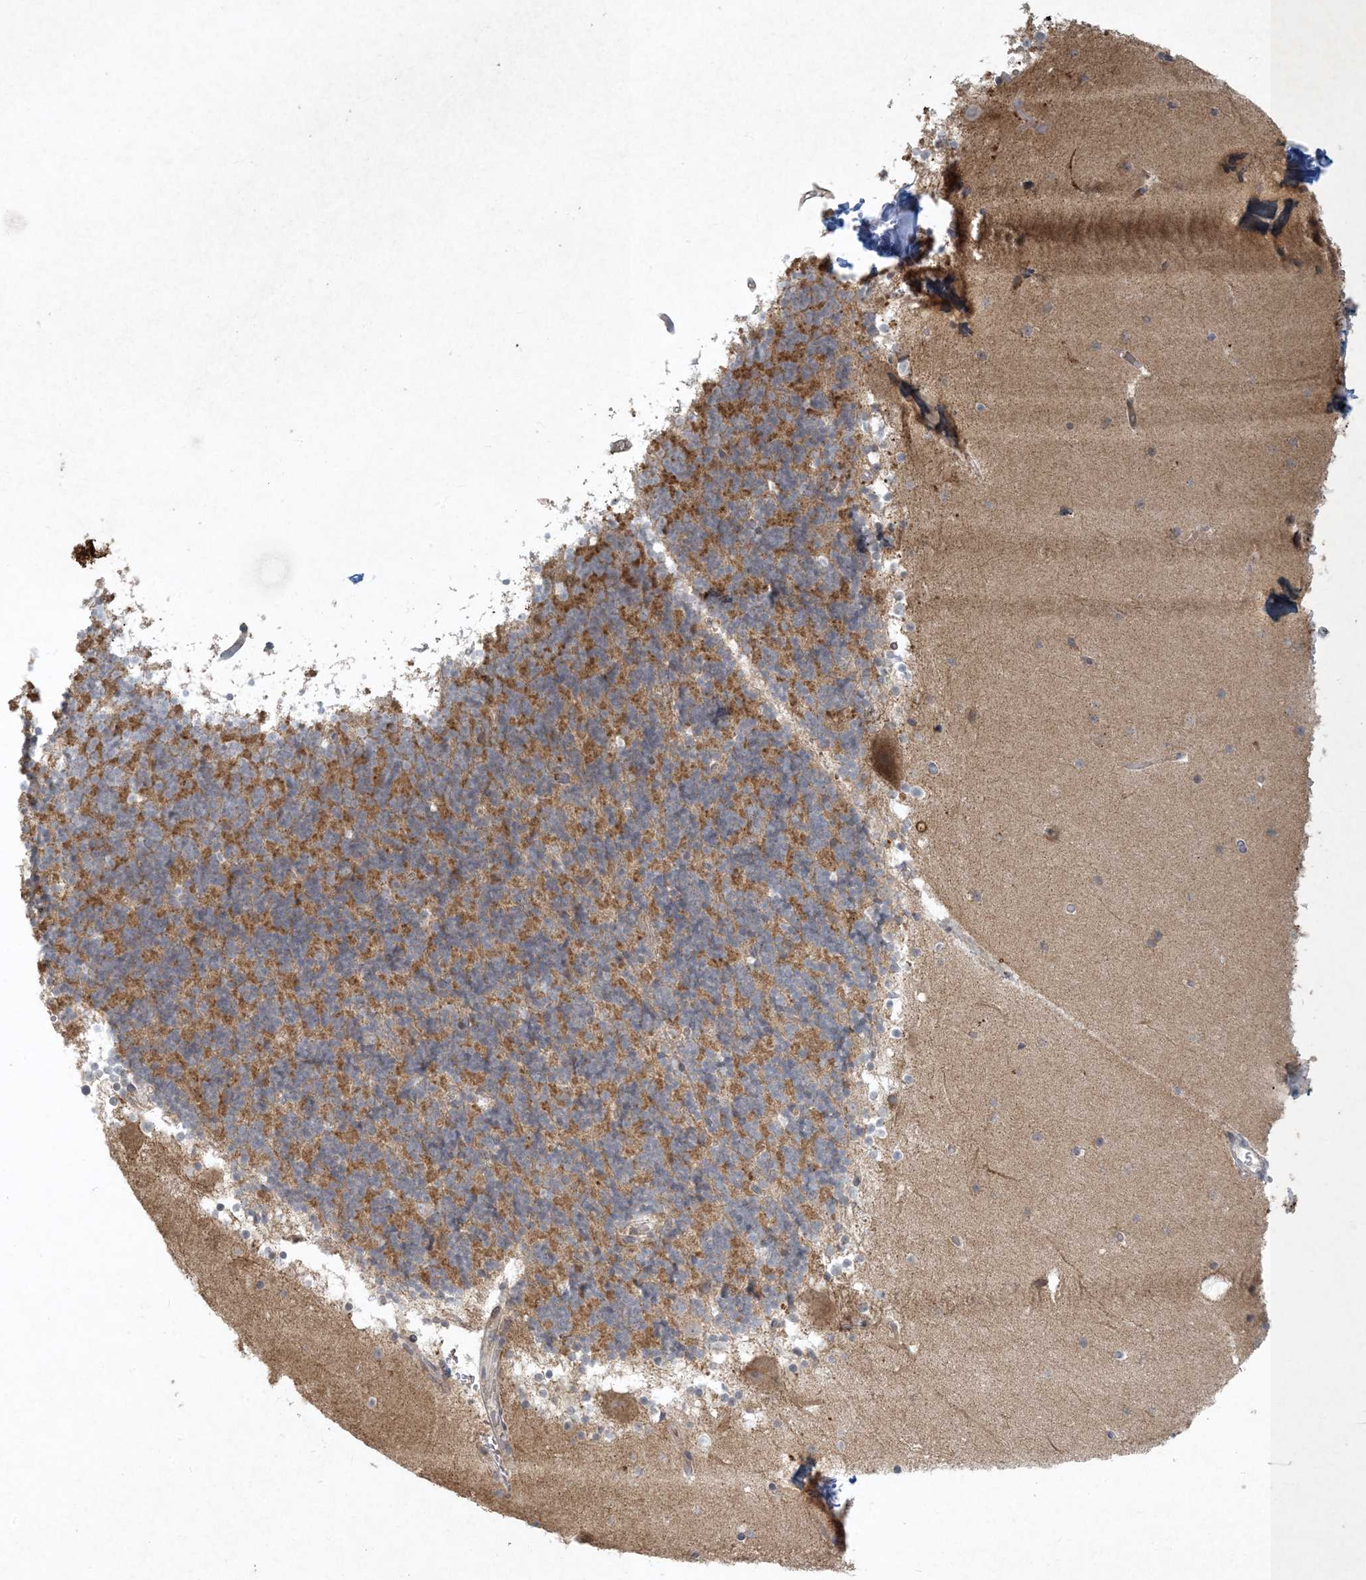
{"staining": {"intensity": "moderate", "quantity": ">75%", "location": "cytoplasmic/membranous"}, "tissue": "cerebellum", "cell_type": "Cells in granular layer", "image_type": "normal", "snomed": [{"axis": "morphology", "description": "Normal tissue, NOS"}, {"axis": "topography", "description": "Cerebellum"}], "caption": "A high-resolution image shows immunohistochemistry staining of unremarkable cerebellum, which demonstrates moderate cytoplasmic/membranous expression in approximately >75% of cells in granular layer. (brown staining indicates protein expression, while blue staining denotes nuclei).", "gene": "CTDNEP1", "patient": {"sex": "male", "age": 57}}